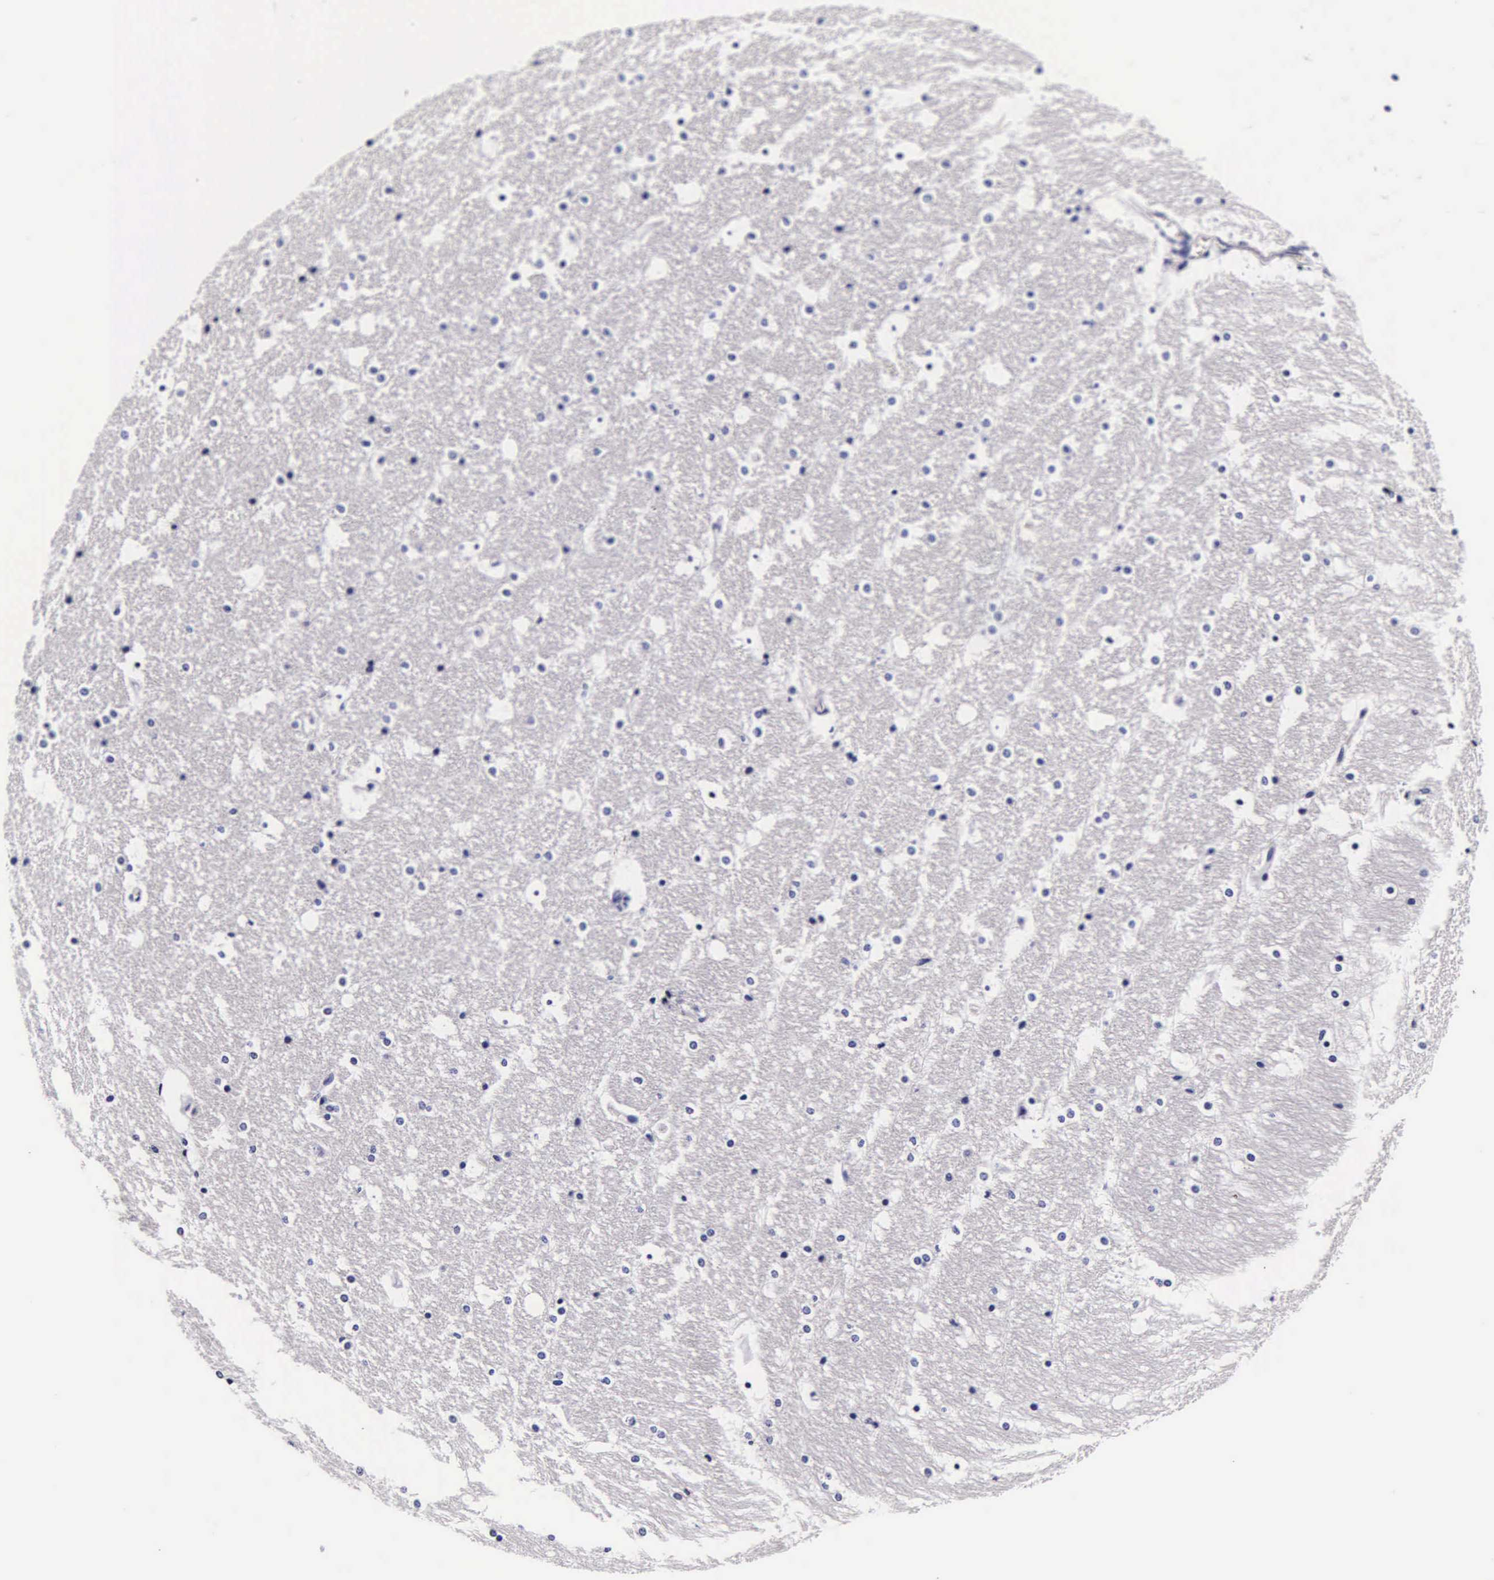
{"staining": {"intensity": "negative", "quantity": "none", "location": "none"}, "tissue": "hippocampus", "cell_type": "Glial cells", "image_type": "normal", "snomed": [{"axis": "morphology", "description": "Normal tissue, NOS"}, {"axis": "topography", "description": "Hippocampus"}], "caption": "Immunohistochemistry photomicrograph of normal hippocampus: hippocampus stained with DAB (3,3'-diaminobenzidine) shows no significant protein staining in glial cells.", "gene": "DGCR2", "patient": {"sex": "female", "age": 19}}